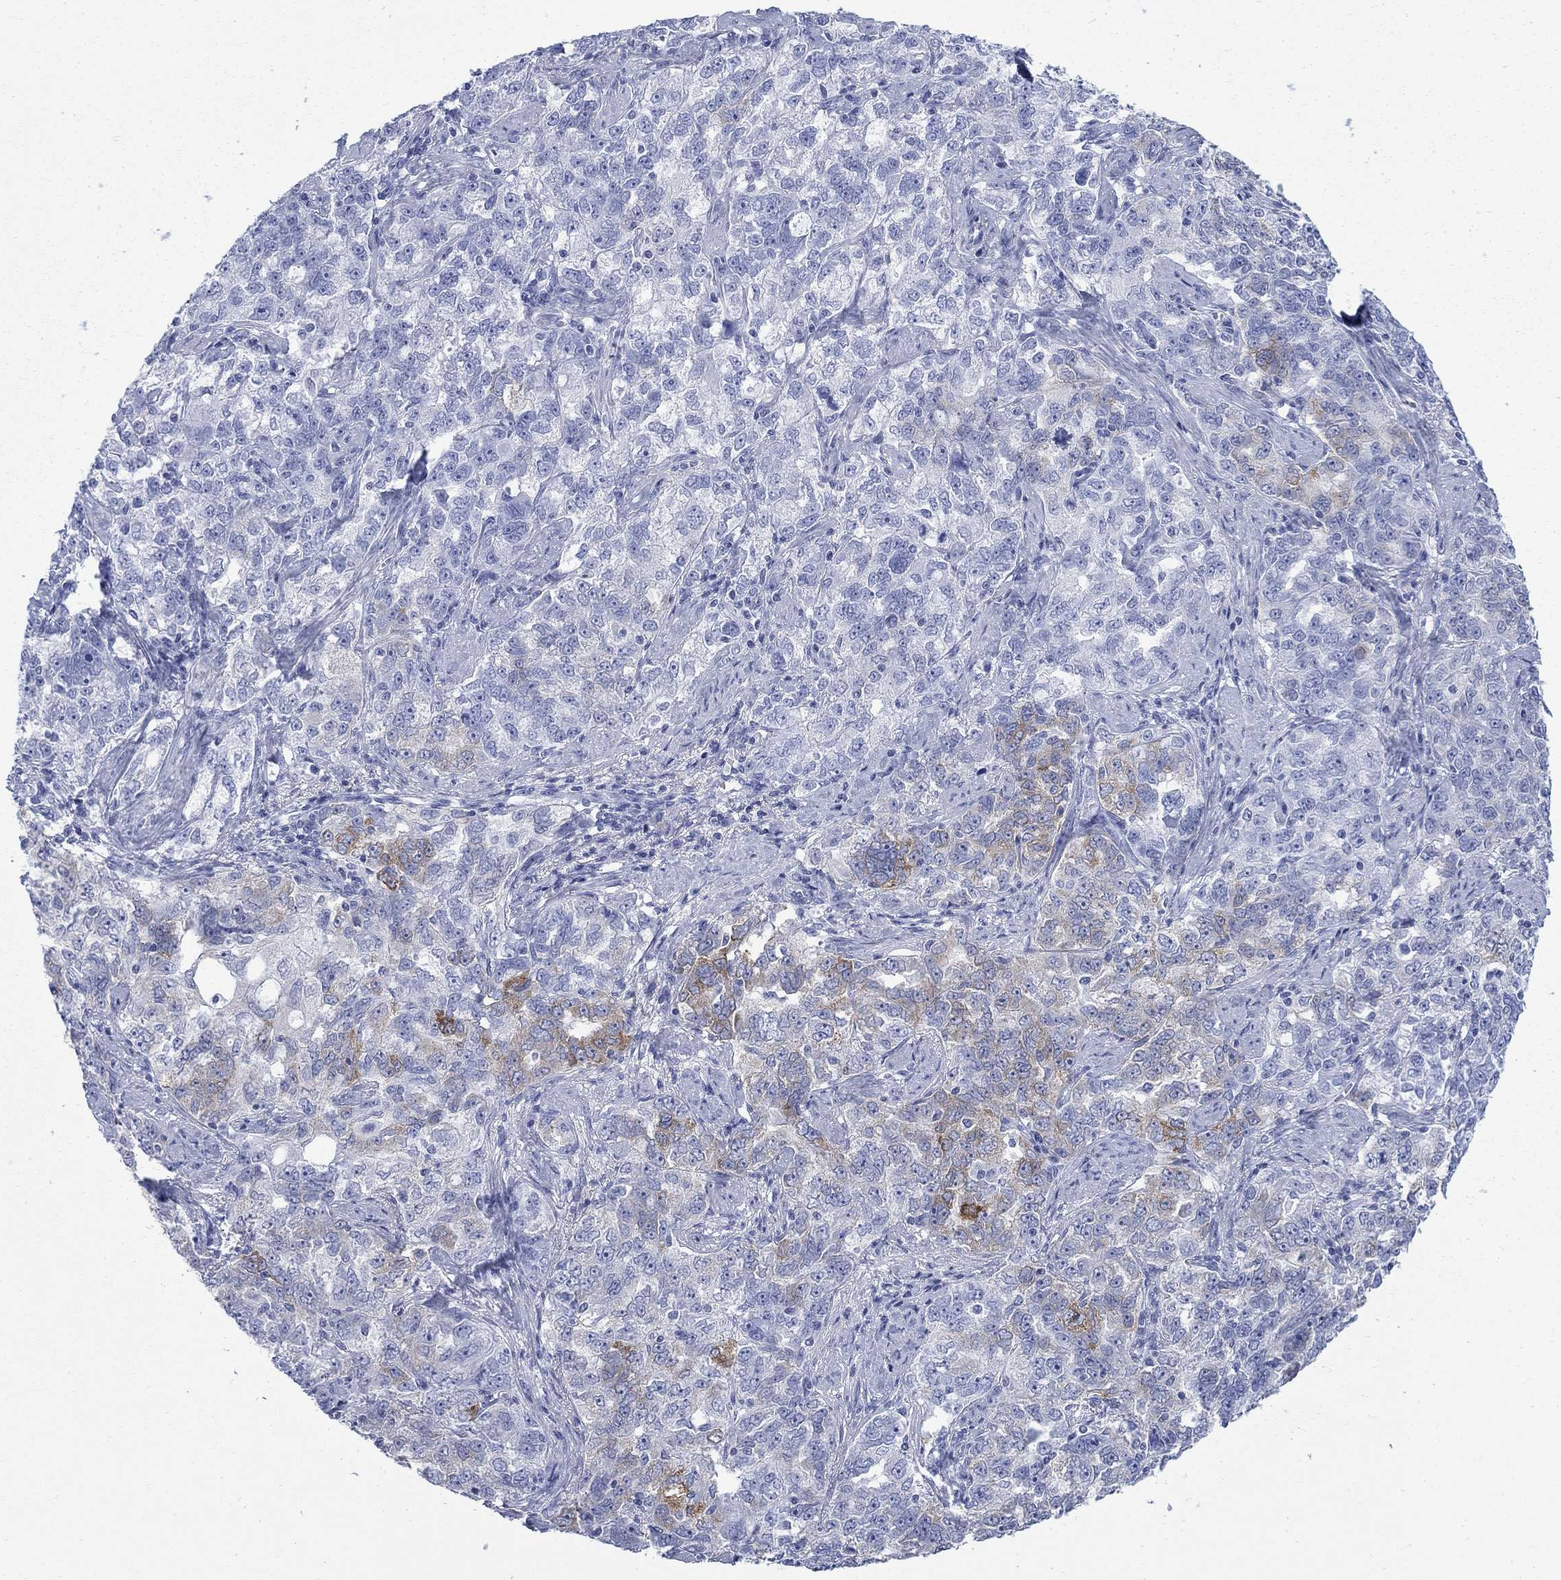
{"staining": {"intensity": "moderate", "quantity": "<25%", "location": "cytoplasmic/membranous"}, "tissue": "ovarian cancer", "cell_type": "Tumor cells", "image_type": "cancer", "snomed": [{"axis": "morphology", "description": "Cystadenocarcinoma, serous, NOS"}, {"axis": "topography", "description": "Ovary"}], "caption": "Ovarian cancer (serous cystadenocarcinoma) tissue exhibits moderate cytoplasmic/membranous positivity in about <25% of tumor cells, visualized by immunohistochemistry. The protein of interest is shown in brown color, while the nuclei are stained blue.", "gene": "IGF2BP3", "patient": {"sex": "female", "age": 51}}